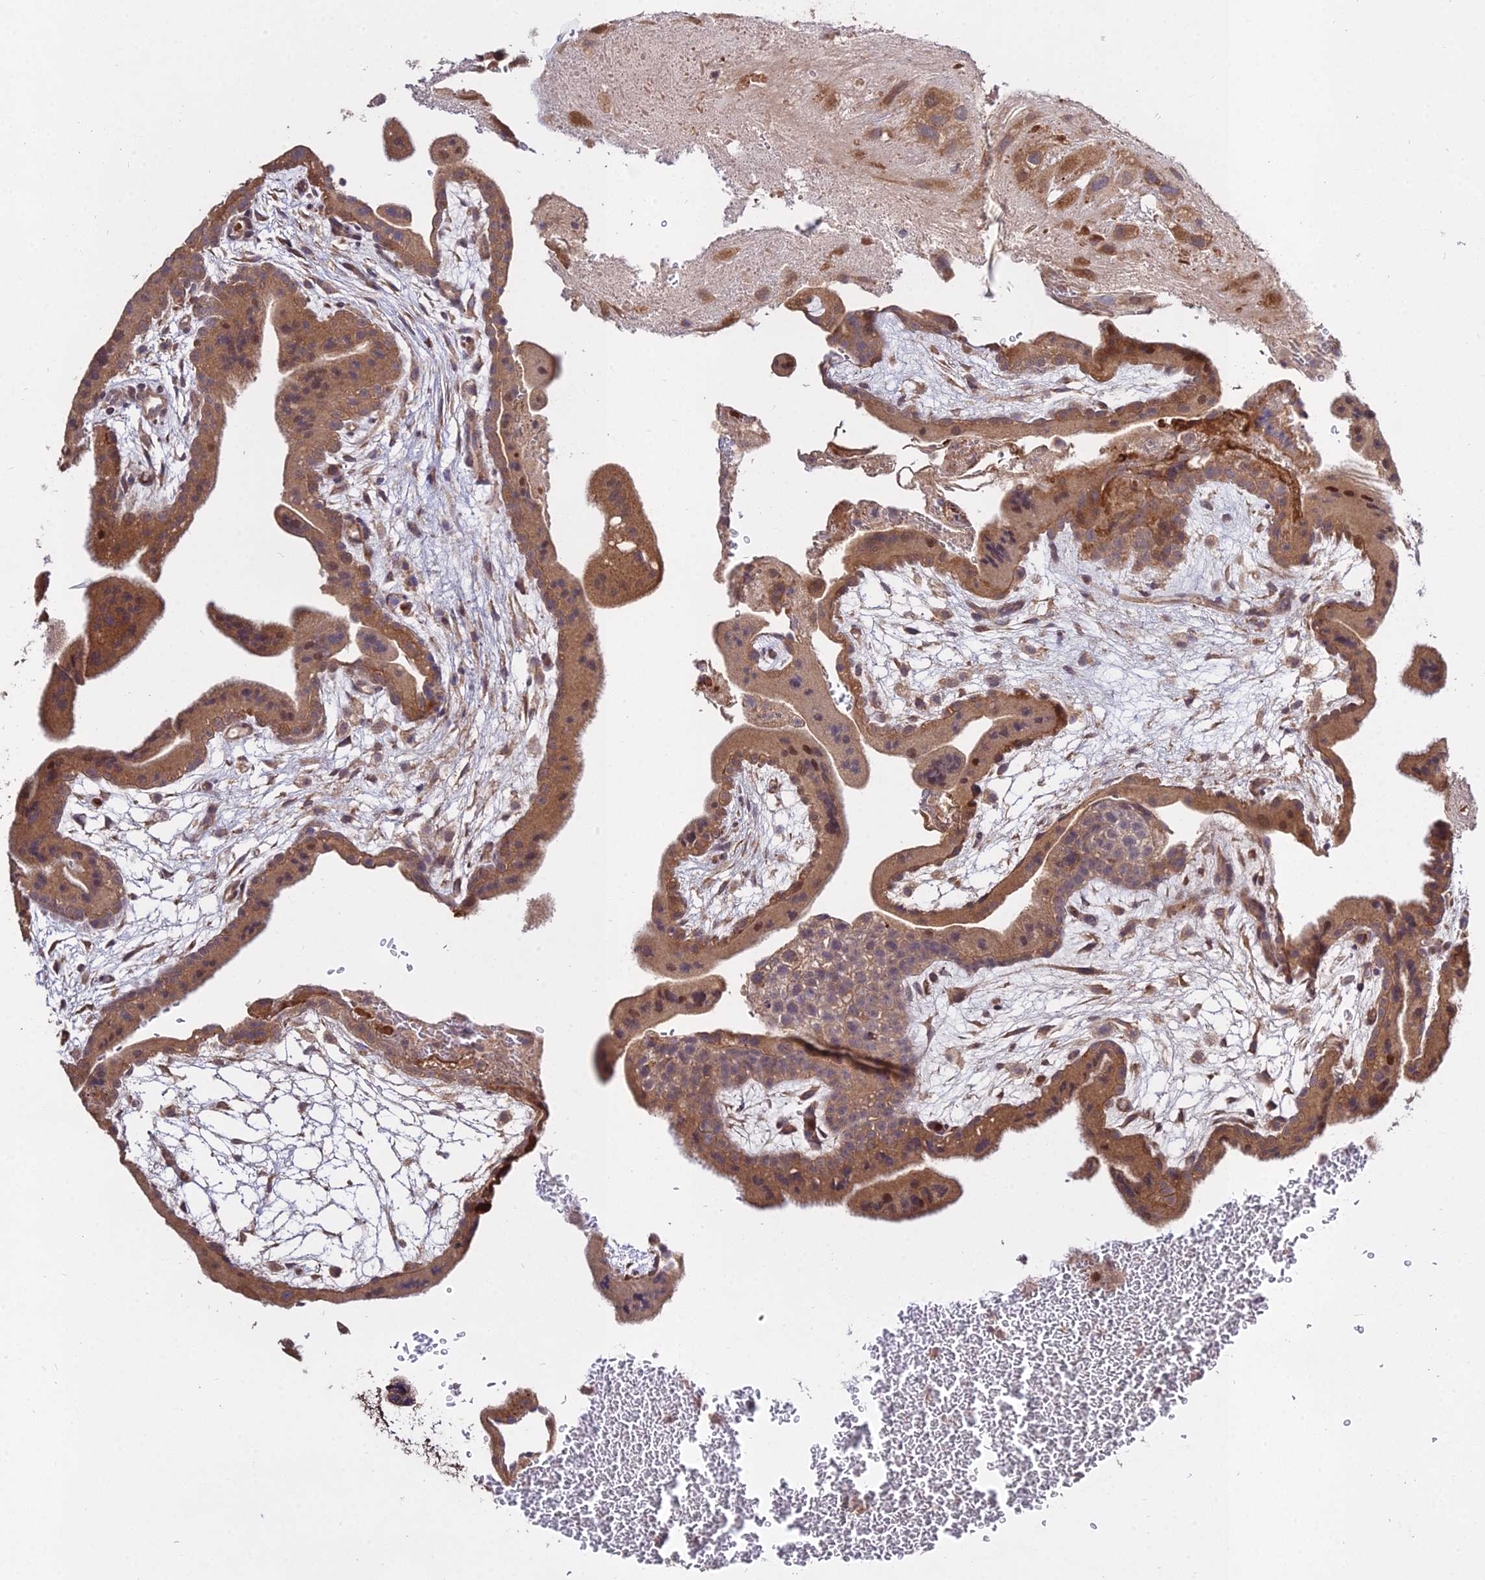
{"staining": {"intensity": "moderate", "quantity": ">75%", "location": "cytoplasmic/membranous"}, "tissue": "placenta", "cell_type": "Decidual cells", "image_type": "normal", "snomed": [{"axis": "morphology", "description": "Normal tissue, NOS"}, {"axis": "topography", "description": "Placenta"}], "caption": "A medium amount of moderate cytoplasmic/membranous staining is identified in about >75% of decidual cells in unremarkable placenta. Nuclei are stained in blue.", "gene": "GRTP1", "patient": {"sex": "female", "age": 35}}